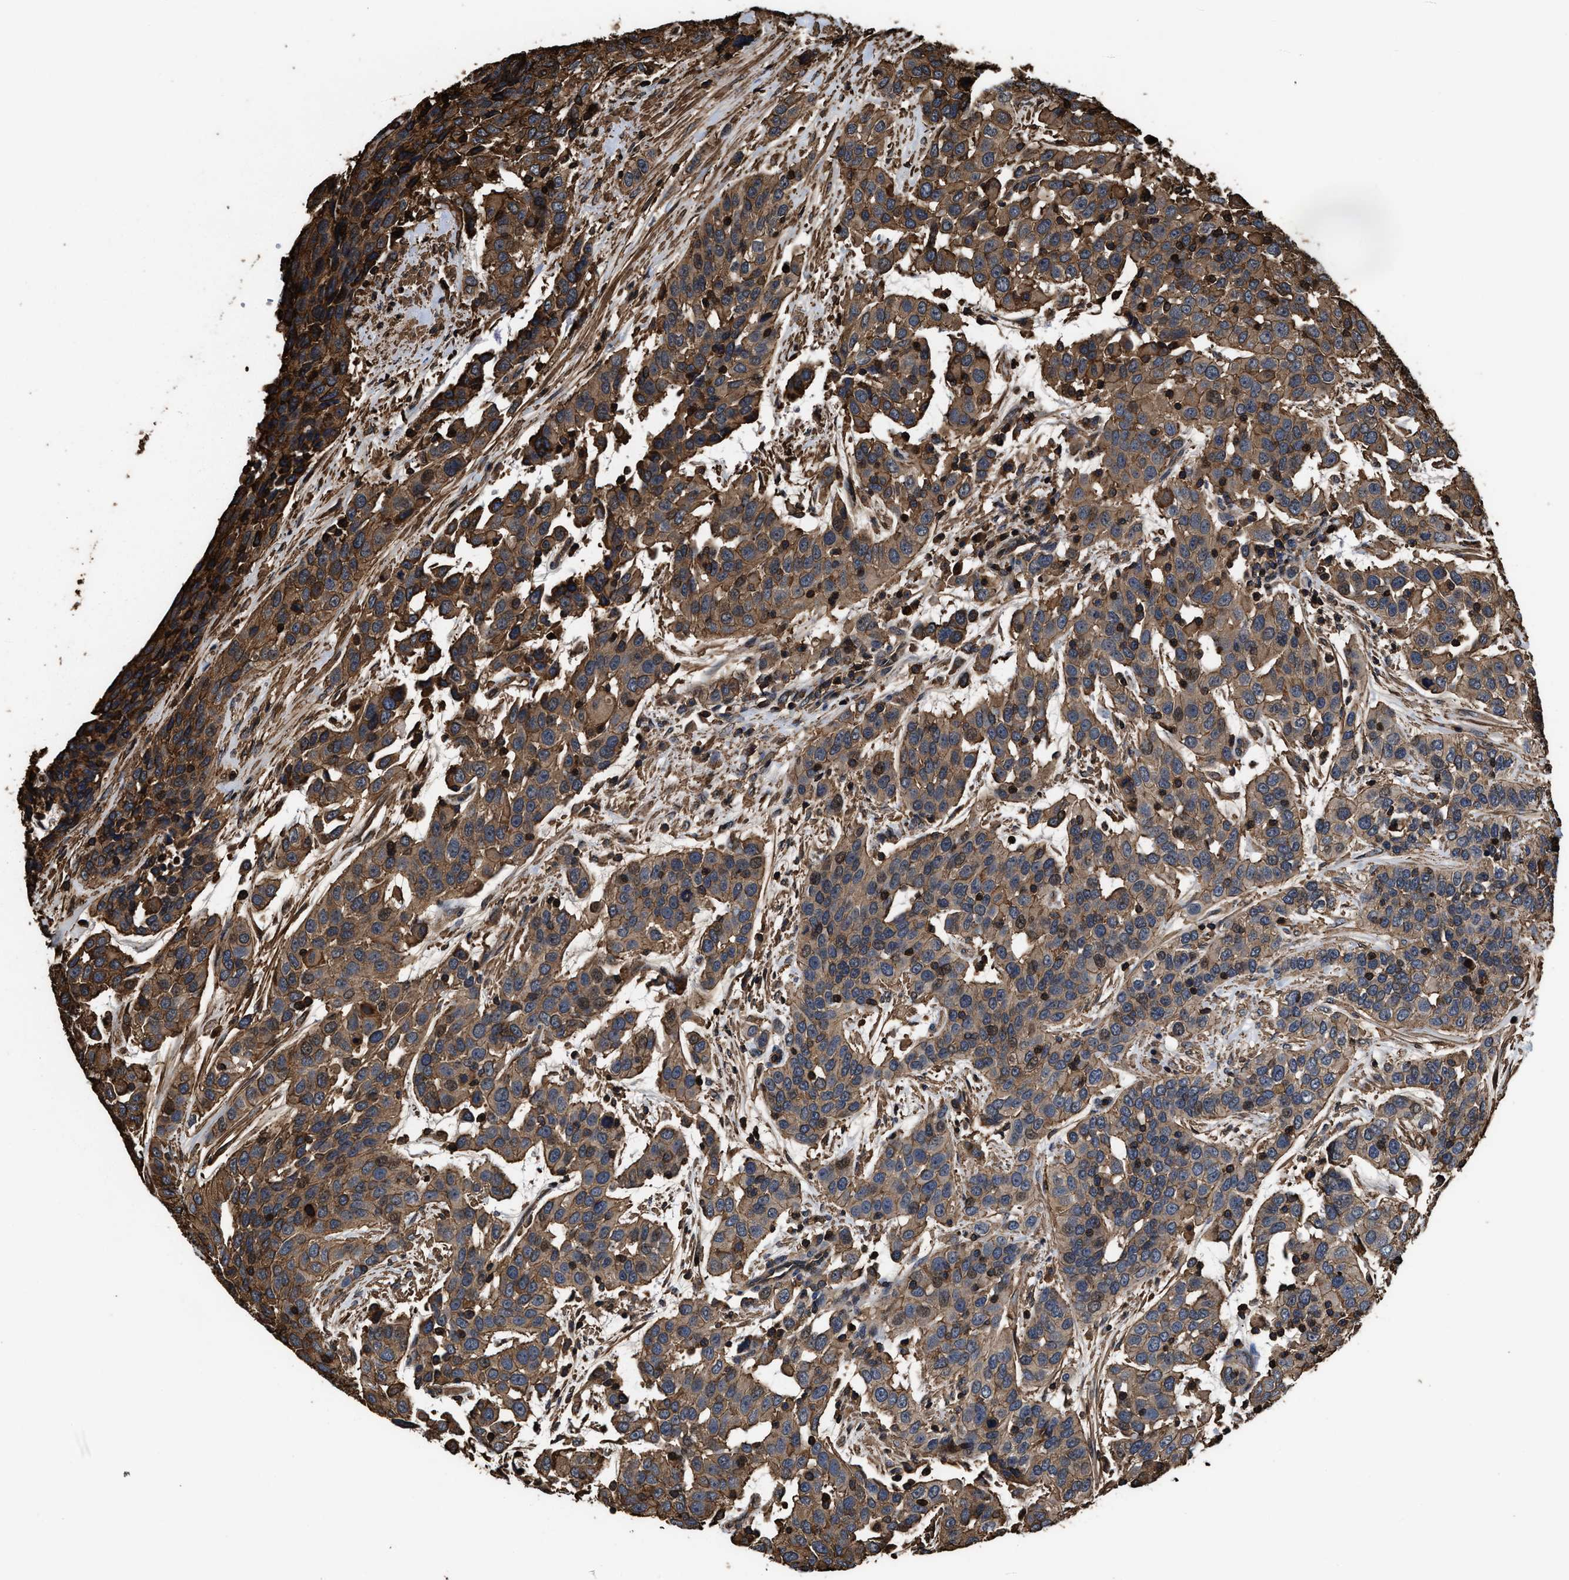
{"staining": {"intensity": "moderate", "quantity": ">75%", "location": "cytoplasmic/membranous"}, "tissue": "urothelial cancer", "cell_type": "Tumor cells", "image_type": "cancer", "snomed": [{"axis": "morphology", "description": "Urothelial carcinoma, High grade"}, {"axis": "topography", "description": "Urinary bladder"}], "caption": "The photomicrograph shows a brown stain indicating the presence of a protein in the cytoplasmic/membranous of tumor cells in urothelial carcinoma (high-grade). The staining was performed using DAB (3,3'-diaminobenzidine) to visualize the protein expression in brown, while the nuclei were stained in blue with hematoxylin (Magnification: 20x).", "gene": "KBTBD2", "patient": {"sex": "female", "age": 80}}